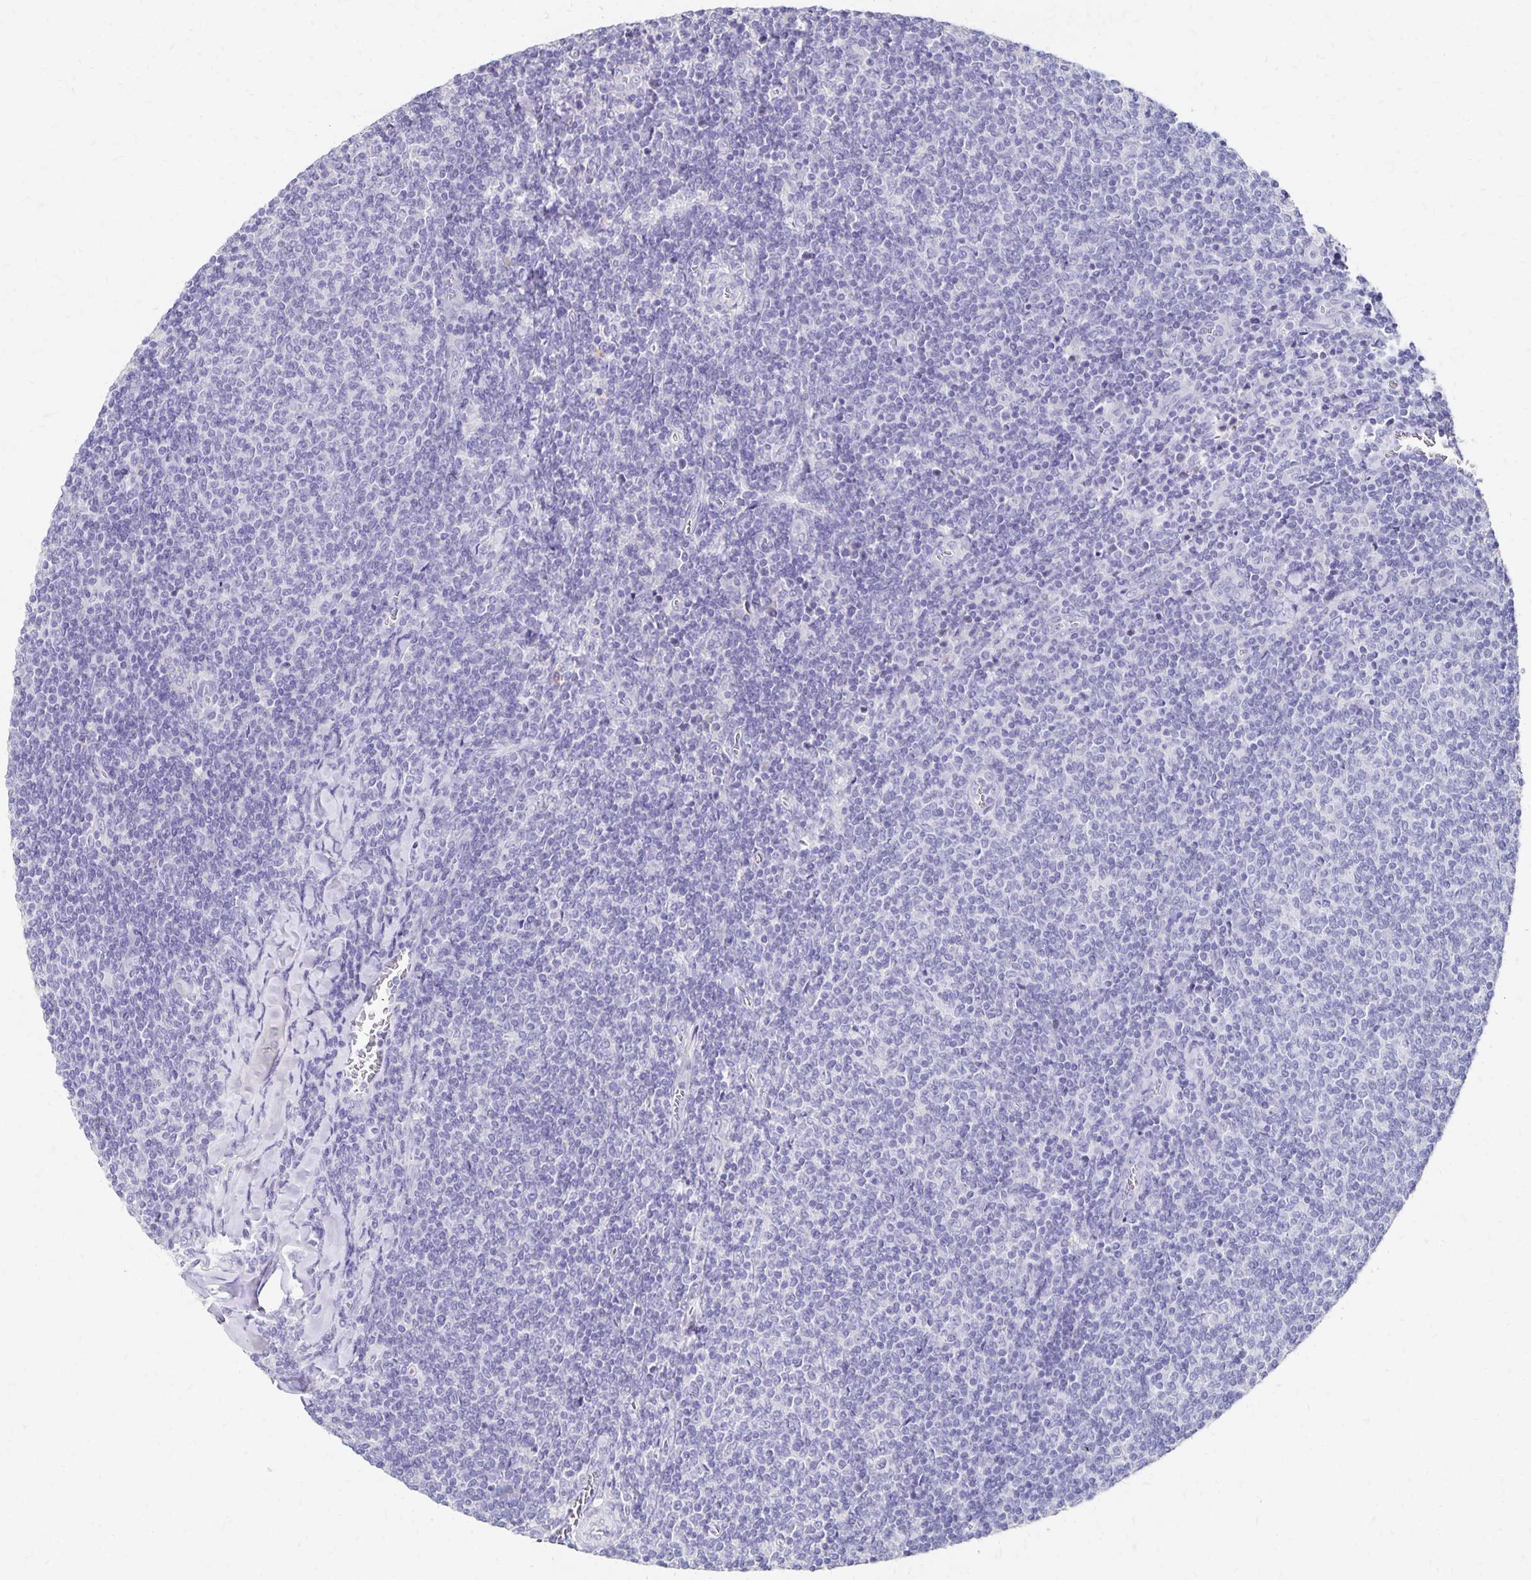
{"staining": {"intensity": "negative", "quantity": "none", "location": "none"}, "tissue": "lymphoma", "cell_type": "Tumor cells", "image_type": "cancer", "snomed": [{"axis": "morphology", "description": "Malignant lymphoma, non-Hodgkin's type, Low grade"}, {"axis": "topography", "description": "Lymph node"}], "caption": "Tumor cells are negative for protein expression in human malignant lymphoma, non-Hodgkin's type (low-grade).", "gene": "DYNLT4", "patient": {"sex": "male", "age": 52}}